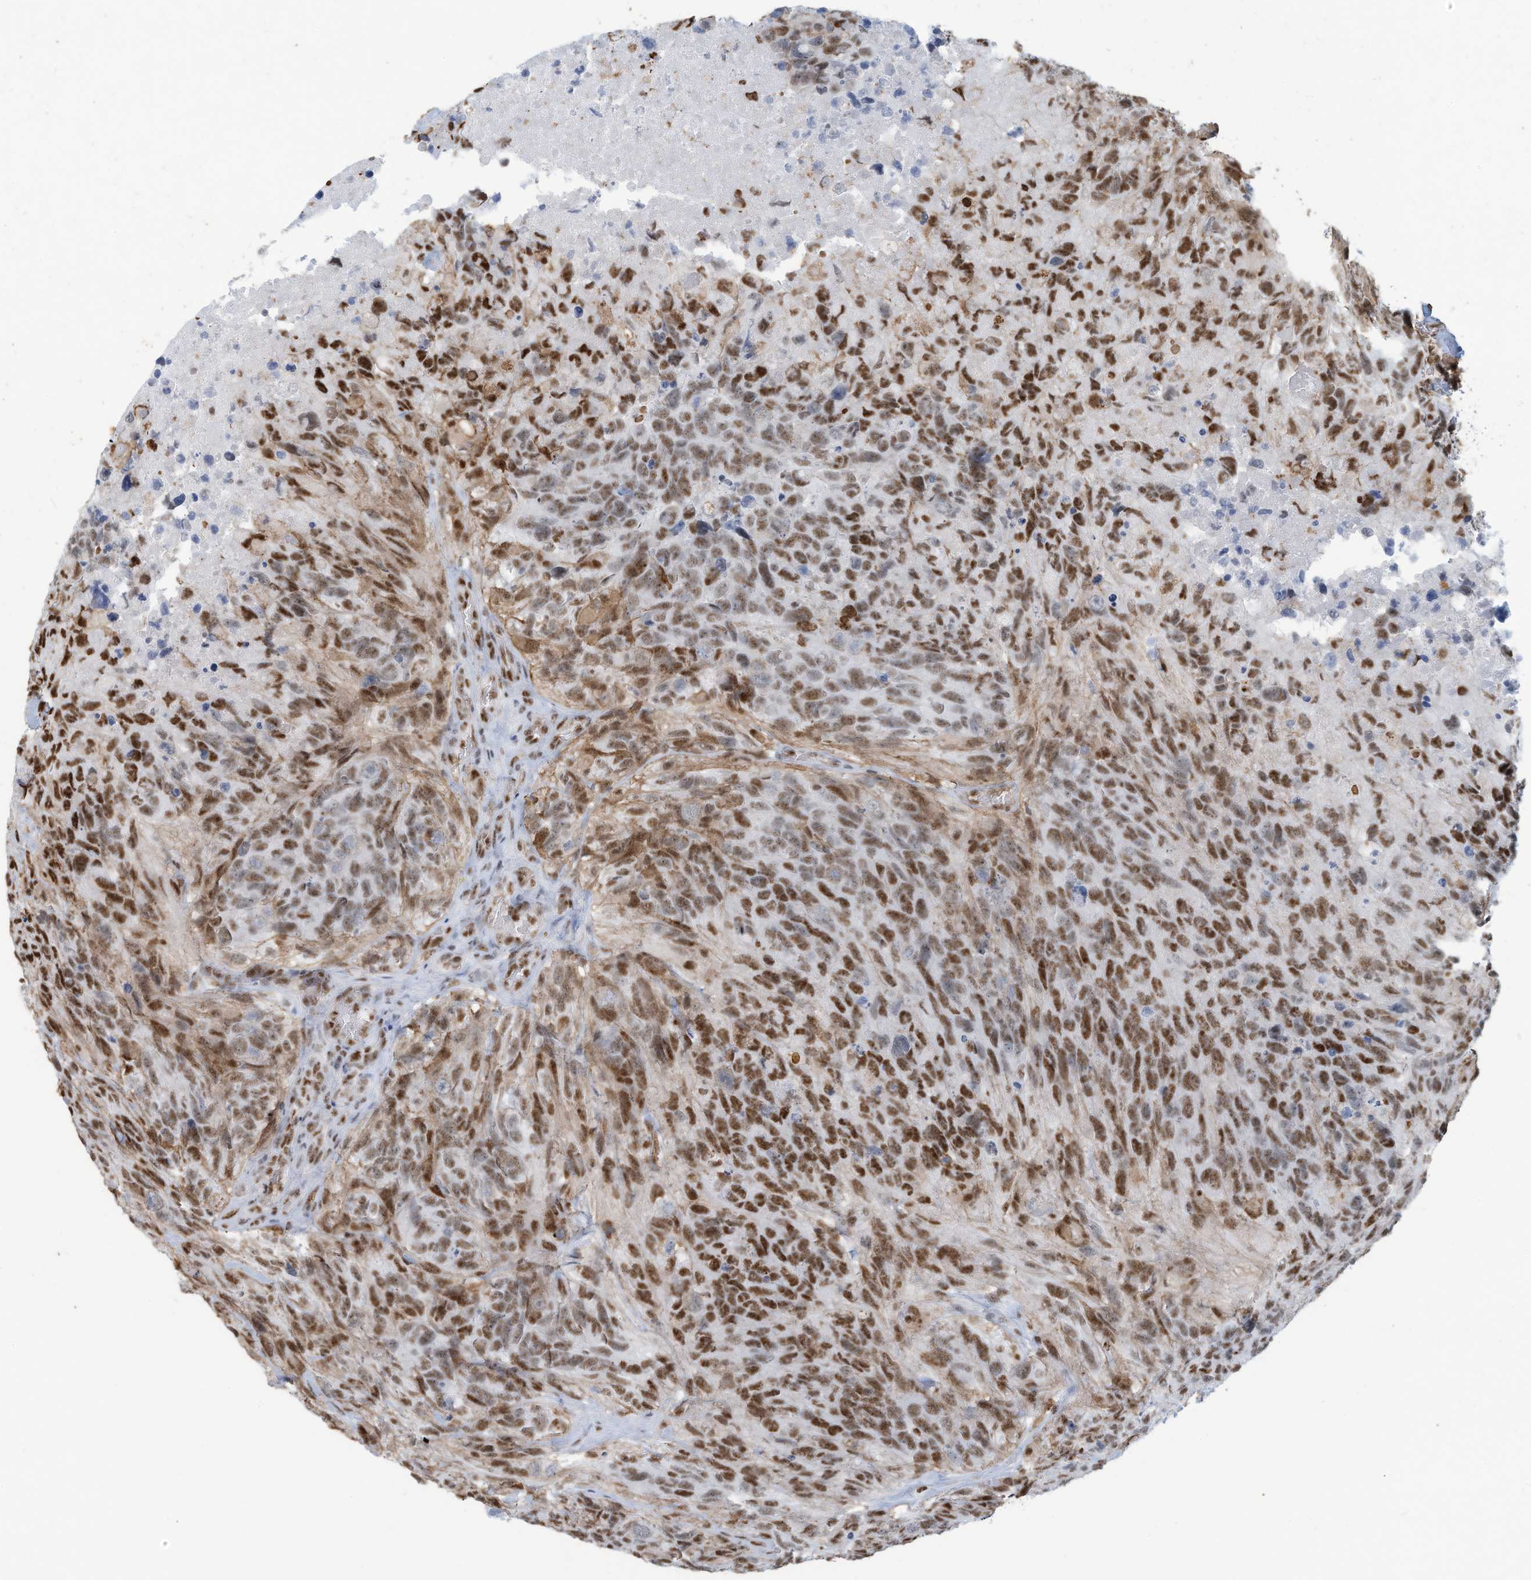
{"staining": {"intensity": "moderate", "quantity": ">75%", "location": "nuclear"}, "tissue": "glioma", "cell_type": "Tumor cells", "image_type": "cancer", "snomed": [{"axis": "morphology", "description": "Glioma, malignant, High grade"}, {"axis": "topography", "description": "Brain"}], "caption": "A medium amount of moderate nuclear positivity is present in about >75% of tumor cells in glioma tissue.", "gene": "SARNP", "patient": {"sex": "male", "age": 69}}